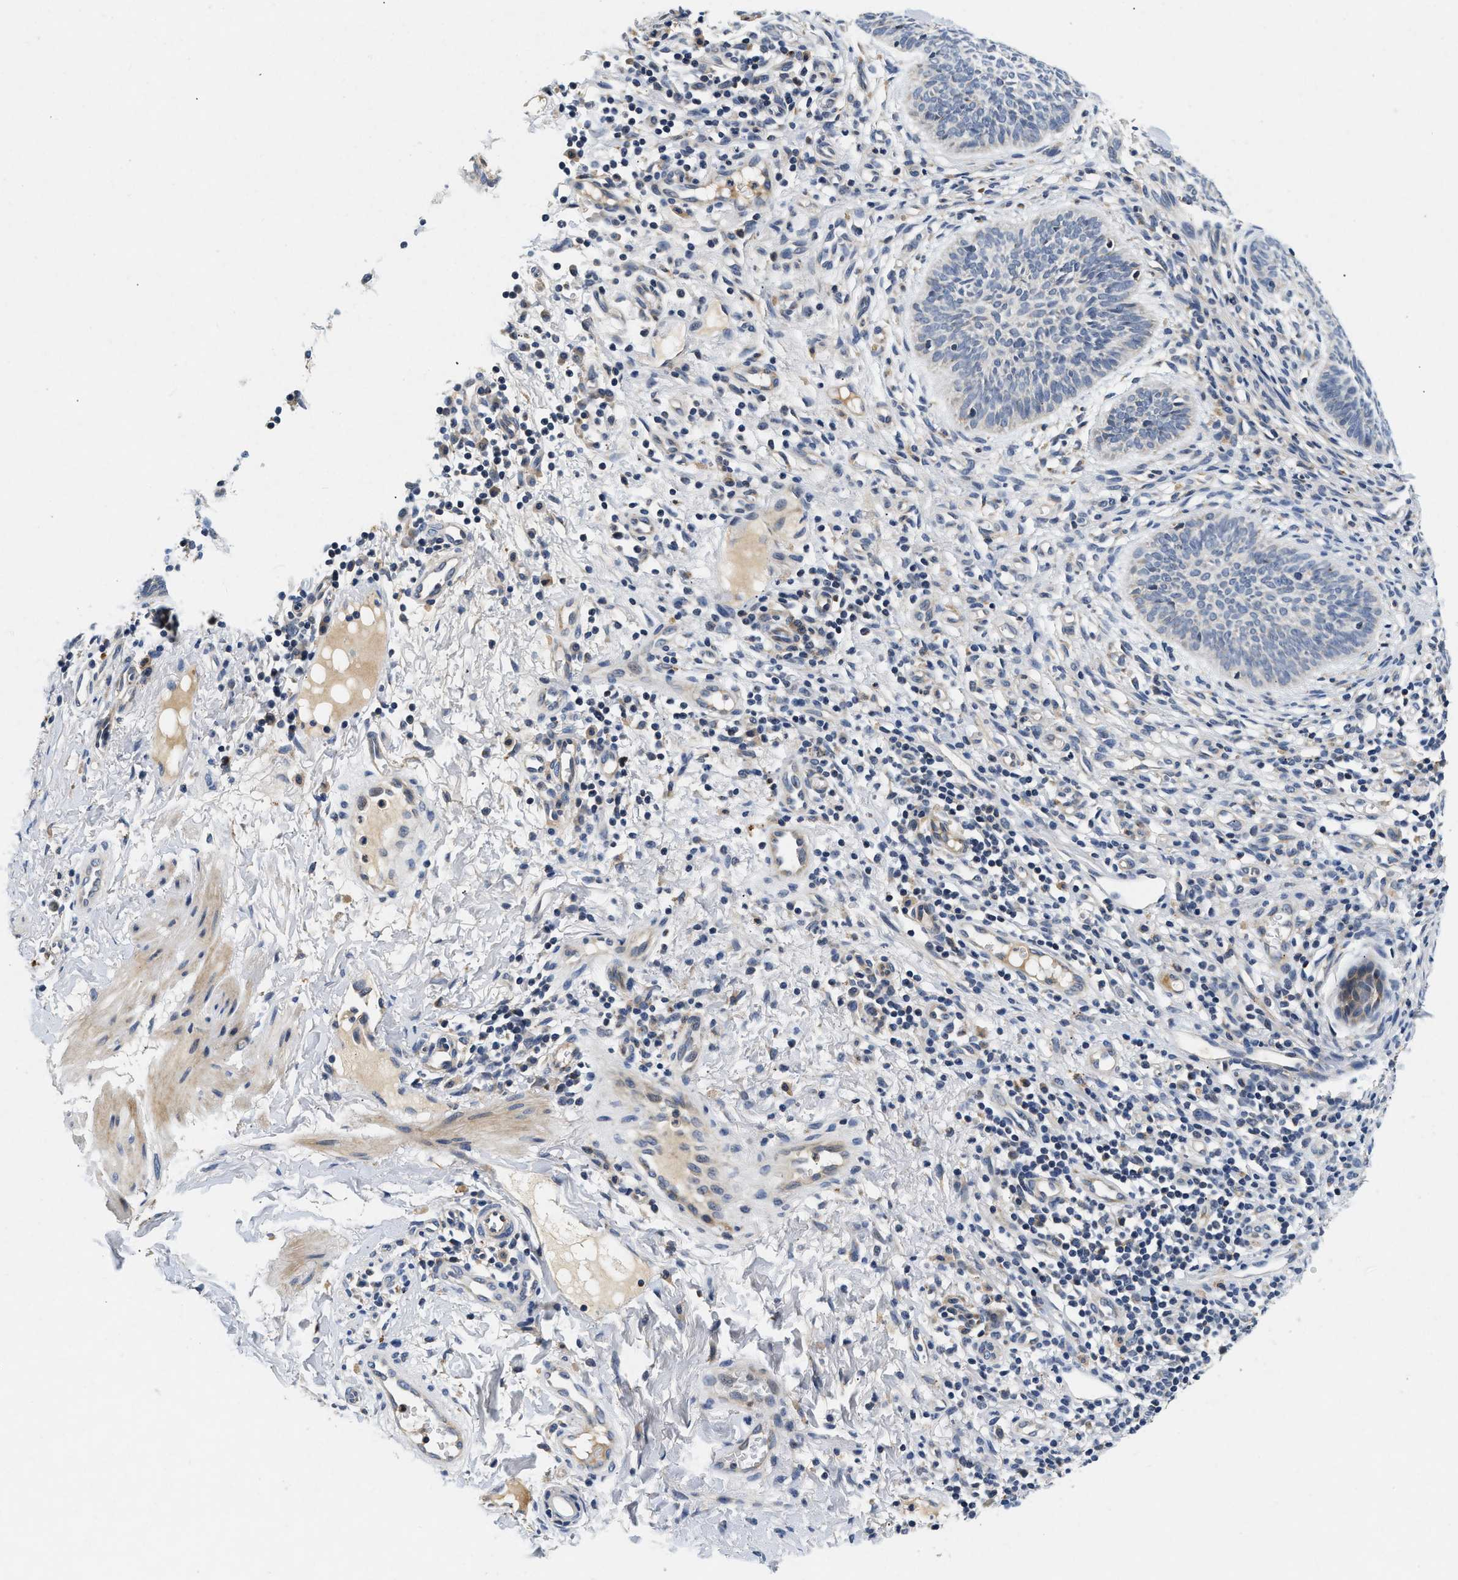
{"staining": {"intensity": "negative", "quantity": "none", "location": "none"}, "tissue": "skin cancer", "cell_type": "Tumor cells", "image_type": "cancer", "snomed": [{"axis": "morphology", "description": "Basal cell carcinoma"}, {"axis": "topography", "description": "Skin"}], "caption": "DAB (3,3'-diaminobenzidine) immunohistochemical staining of human basal cell carcinoma (skin) reveals no significant positivity in tumor cells.", "gene": "PDP1", "patient": {"sex": "male", "age": 60}}